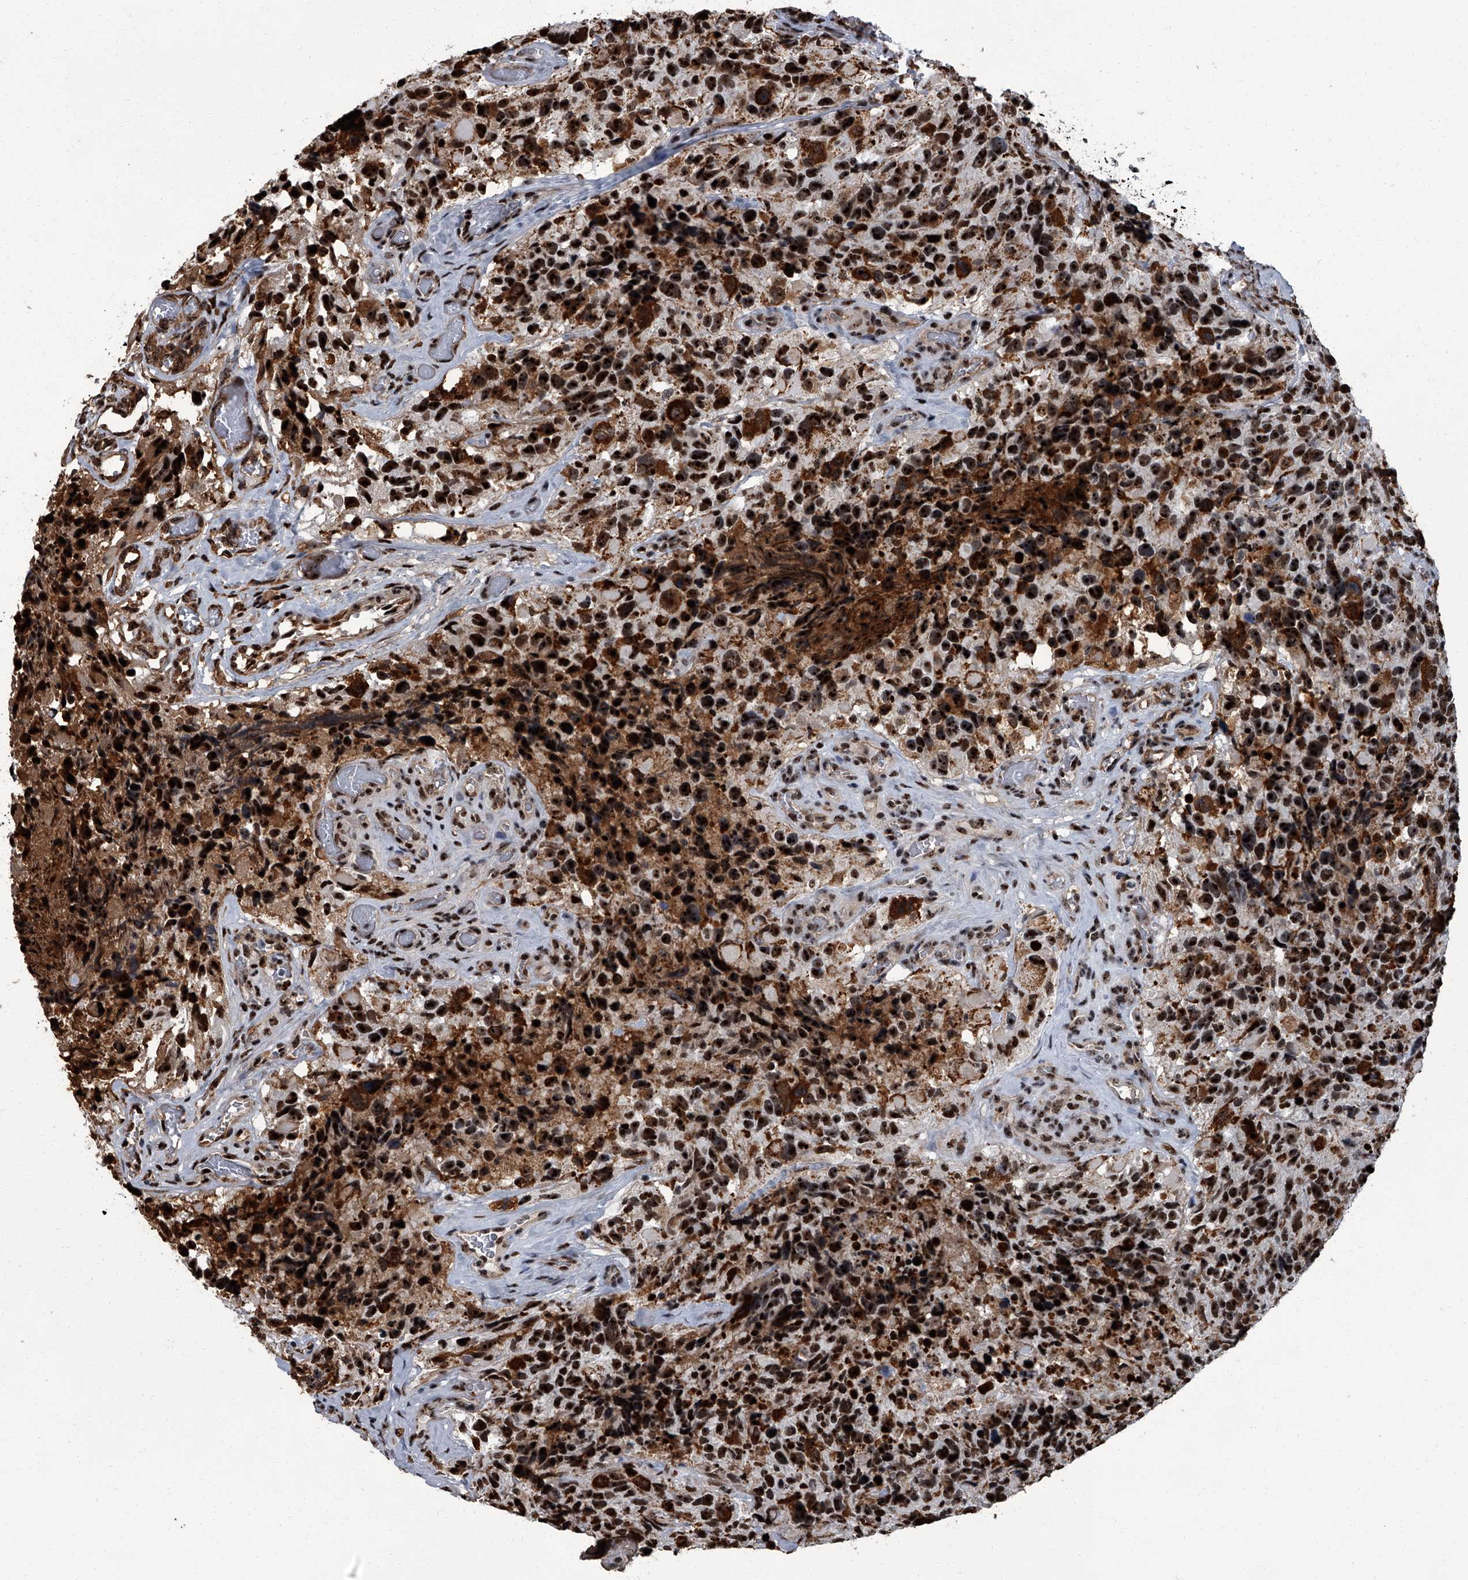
{"staining": {"intensity": "strong", "quantity": ">75%", "location": "cytoplasmic/membranous,nuclear"}, "tissue": "glioma", "cell_type": "Tumor cells", "image_type": "cancer", "snomed": [{"axis": "morphology", "description": "Glioma, malignant, High grade"}, {"axis": "topography", "description": "Brain"}], "caption": "Tumor cells exhibit high levels of strong cytoplasmic/membranous and nuclear staining in about >75% of cells in malignant glioma (high-grade).", "gene": "ZNF518B", "patient": {"sex": "male", "age": 69}}